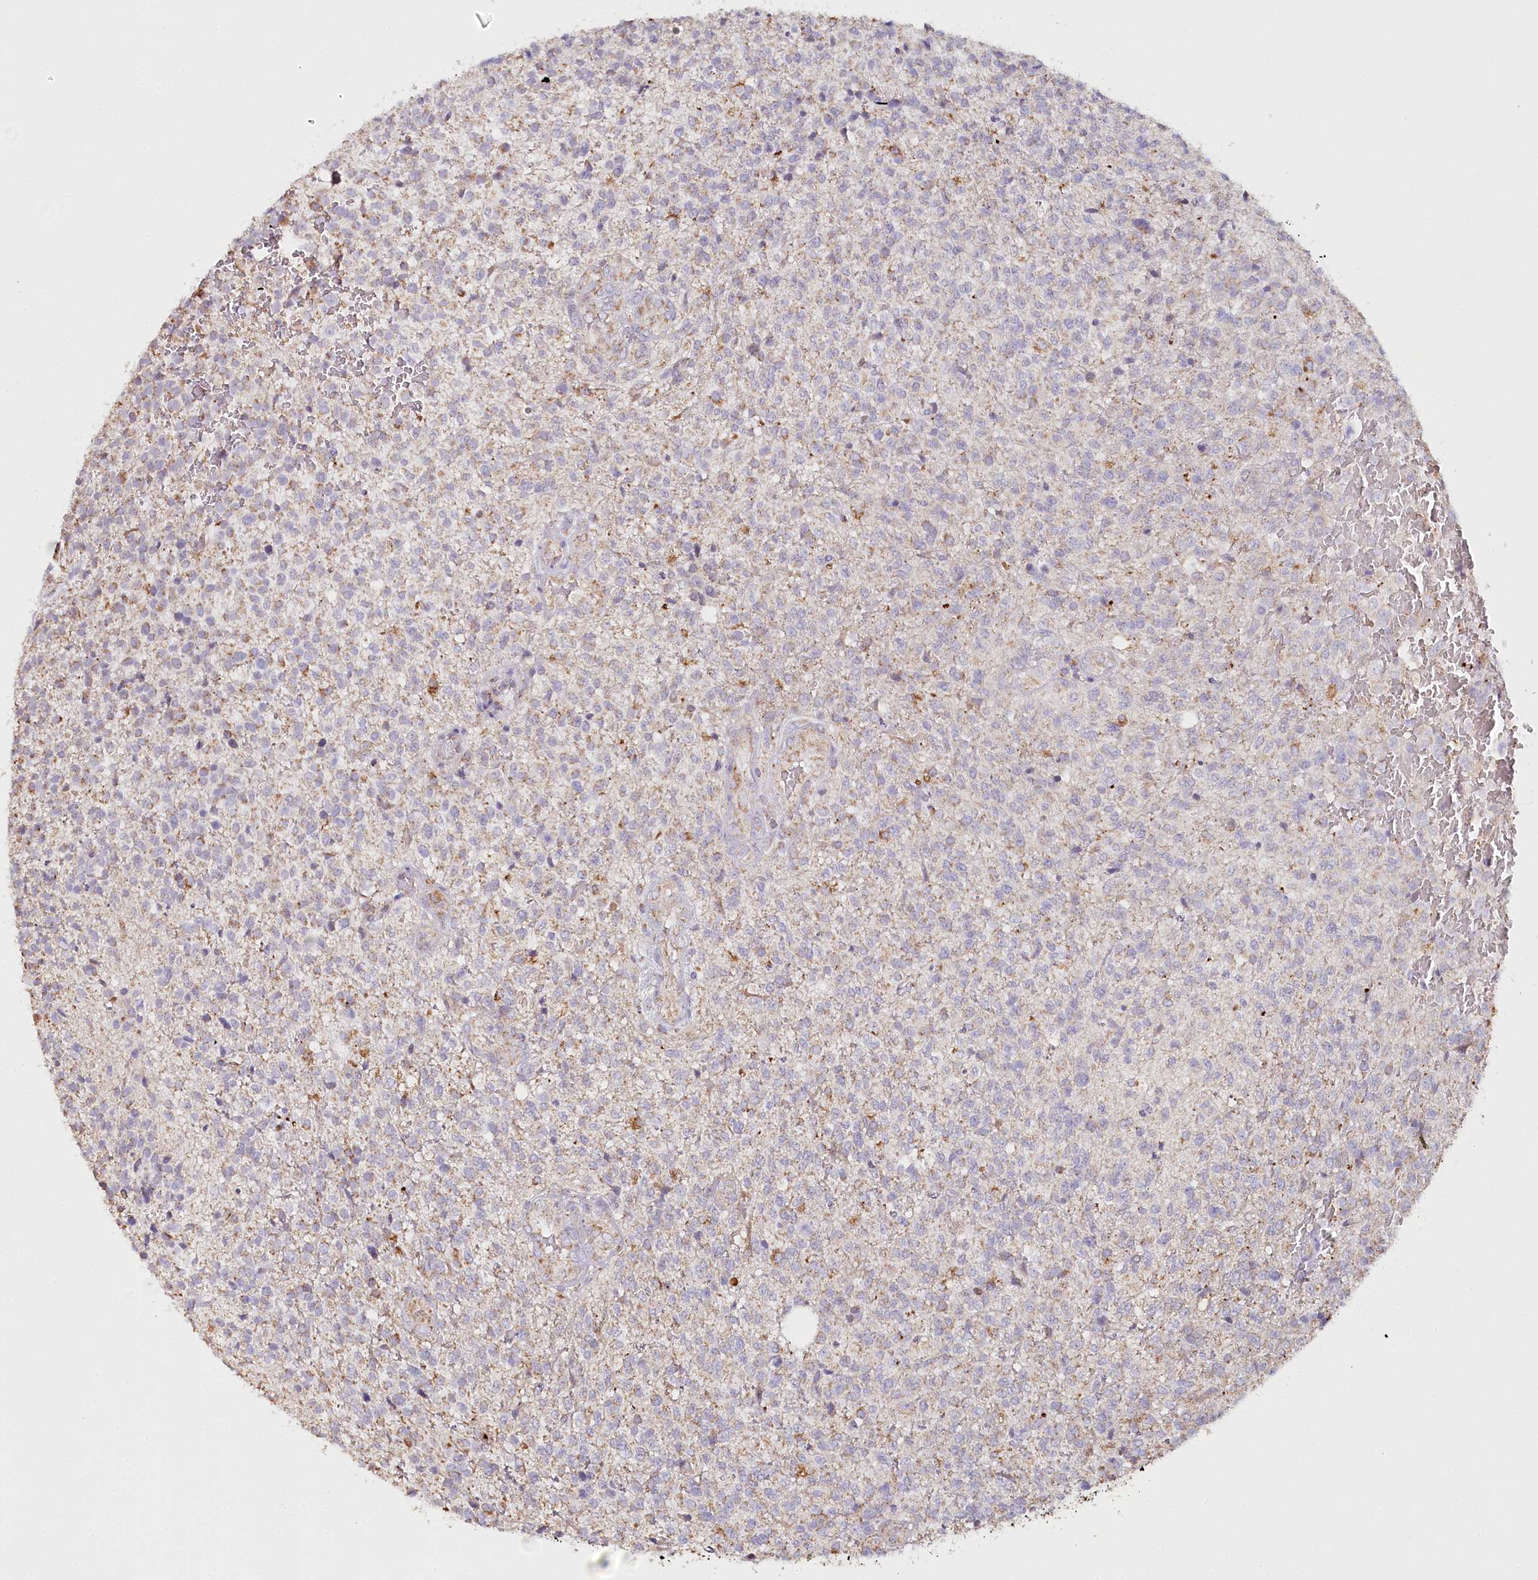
{"staining": {"intensity": "negative", "quantity": "none", "location": "none"}, "tissue": "glioma", "cell_type": "Tumor cells", "image_type": "cancer", "snomed": [{"axis": "morphology", "description": "Glioma, malignant, High grade"}, {"axis": "topography", "description": "Brain"}], "caption": "There is no significant positivity in tumor cells of glioma.", "gene": "MMP25", "patient": {"sex": "male", "age": 56}}